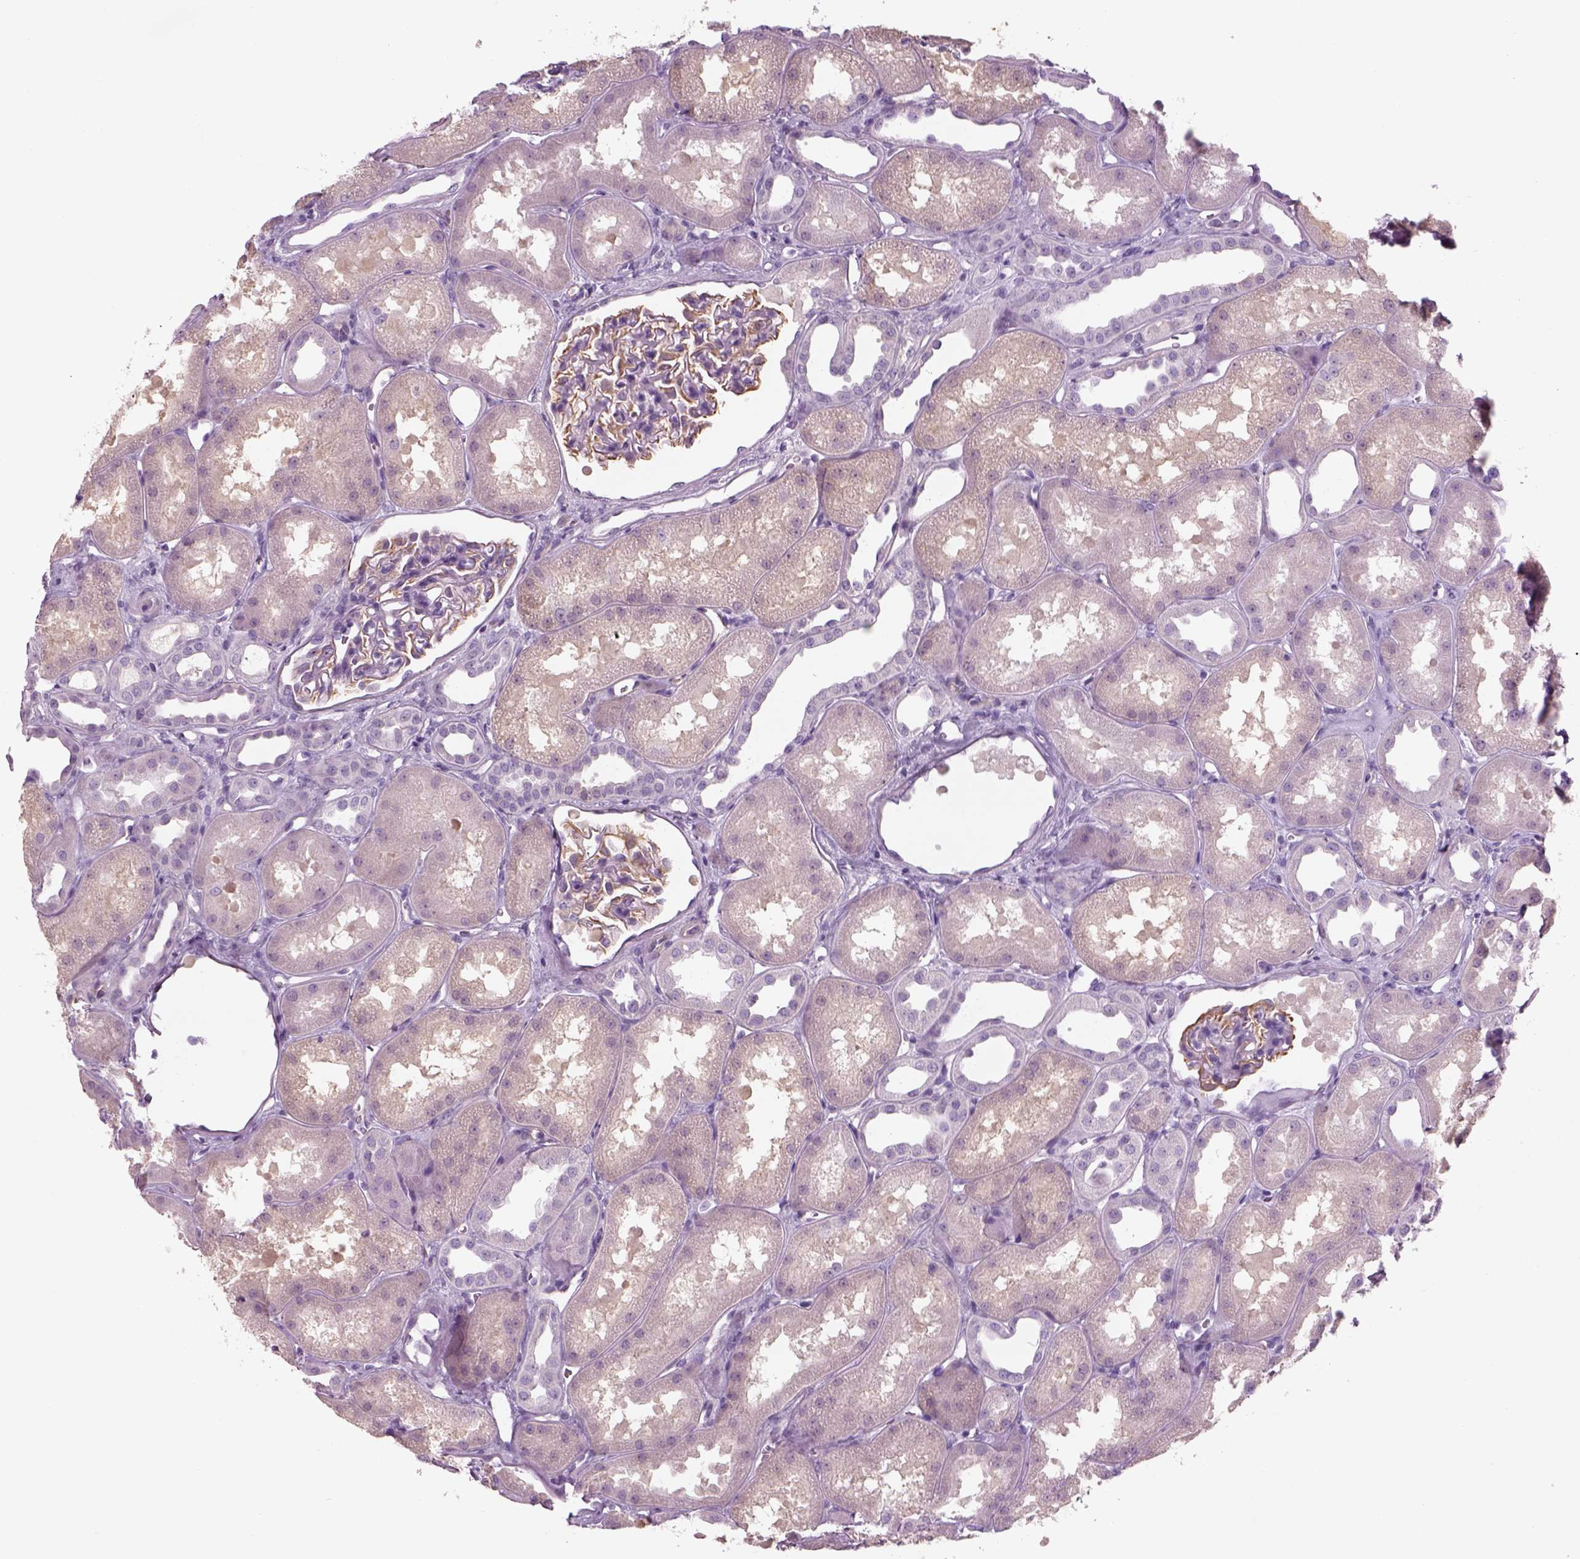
{"staining": {"intensity": "moderate", "quantity": "<25%", "location": "cytoplasmic/membranous"}, "tissue": "kidney", "cell_type": "Cells in glomeruli", "image_type": "normal", "snomed": [{"axis": "morphology", "description": "Normal tissue, NOS"}, {"axis": "topography", "description": "Kidney"}], "caption": "Immunohistochemistry image of unremarkable kidney stained for a protein (brown), which exhibits low levels of moderate cytoplasmic/membranous positivity in approximately <25% of cells in glomeruli.", "gene": "GAS2L2", "patient": {"sex": "male", "age": 61}}